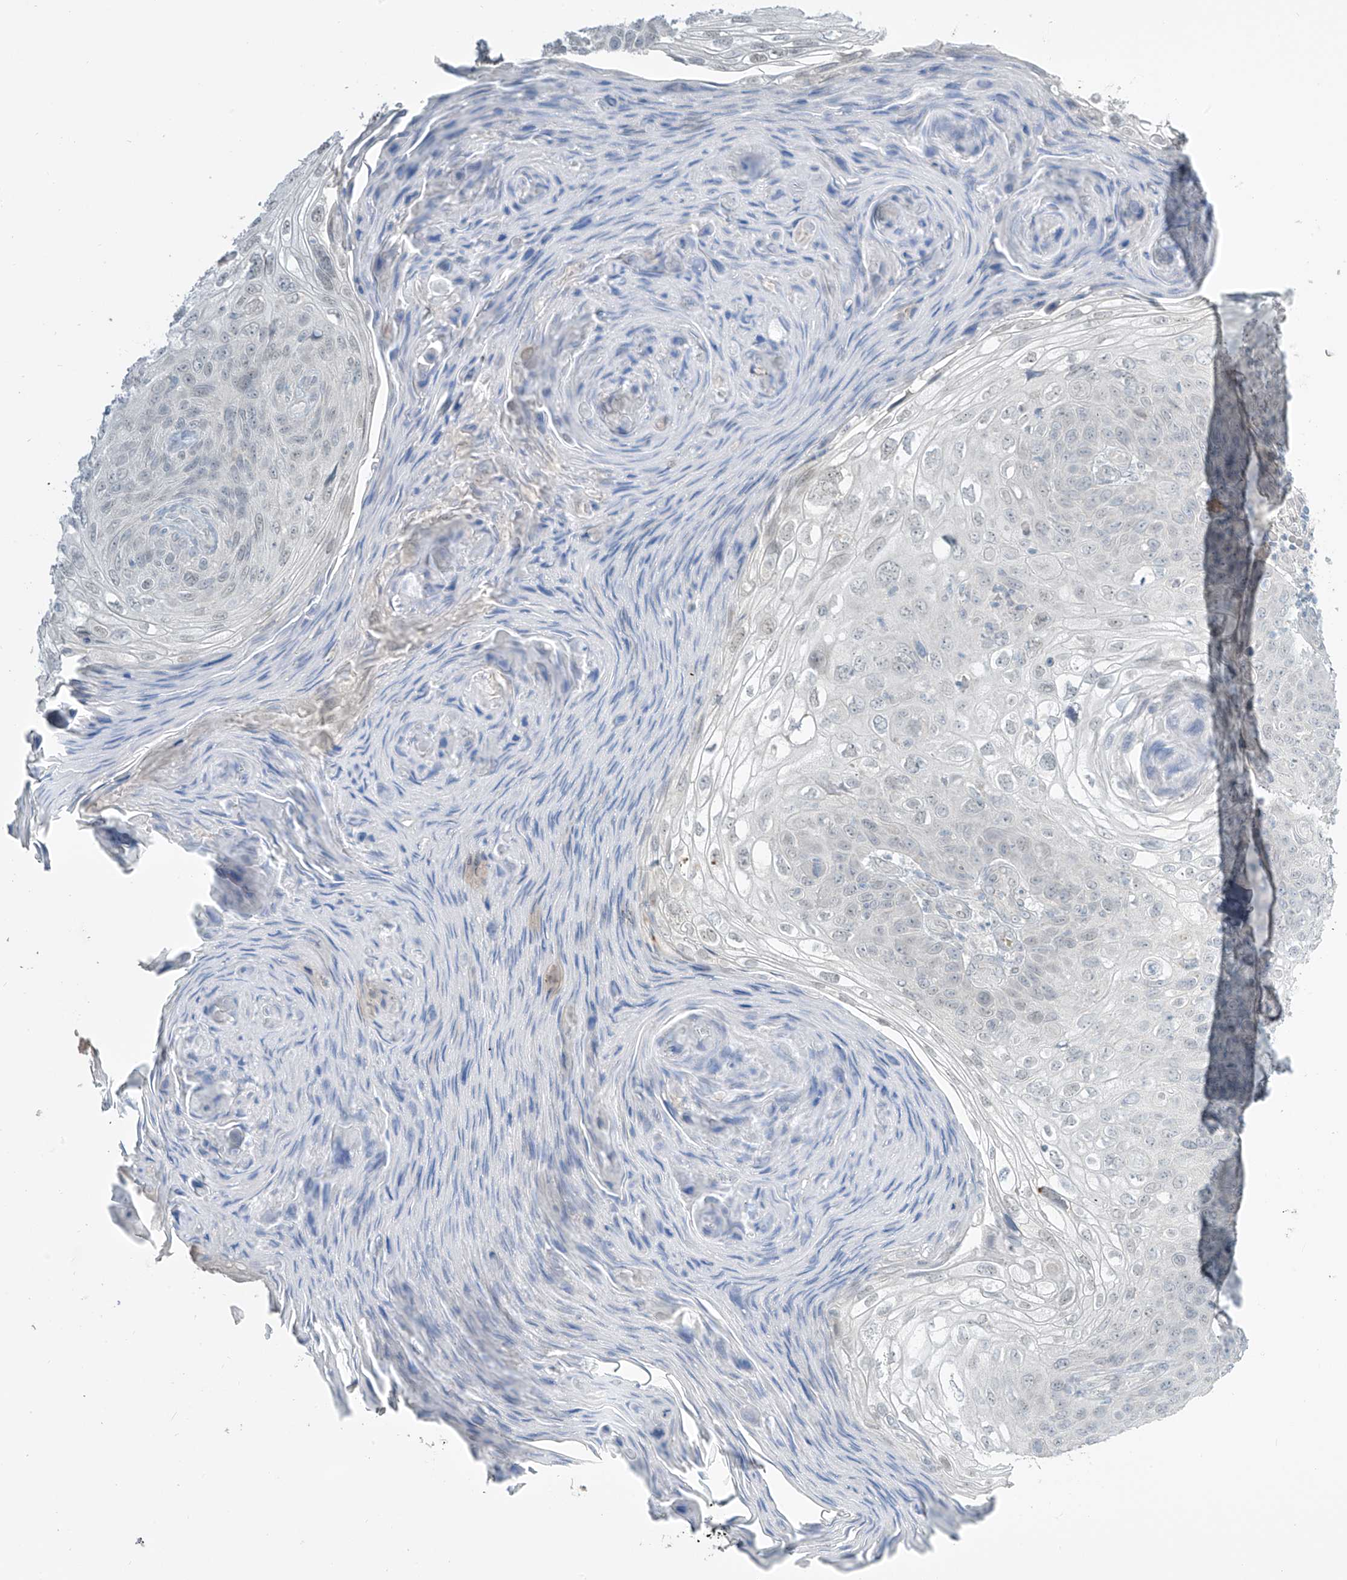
{"staining": {"intensity": "negative", "quantity": "none", "location": "none"}, "tissue": "skin cancer", "cell_type": "Tumor cells", "image_type": "cancer", "snomed": [{"axis": "morphology", "description": "Squamous cell carcinoma, NOS"}, {"axis": "topography", "description": "Skin"}], "caption": "Tumor cells show no significant staining in skin cancer.", "gene": "PRDM6", "patient": {"sex": "female", "age": 90}}